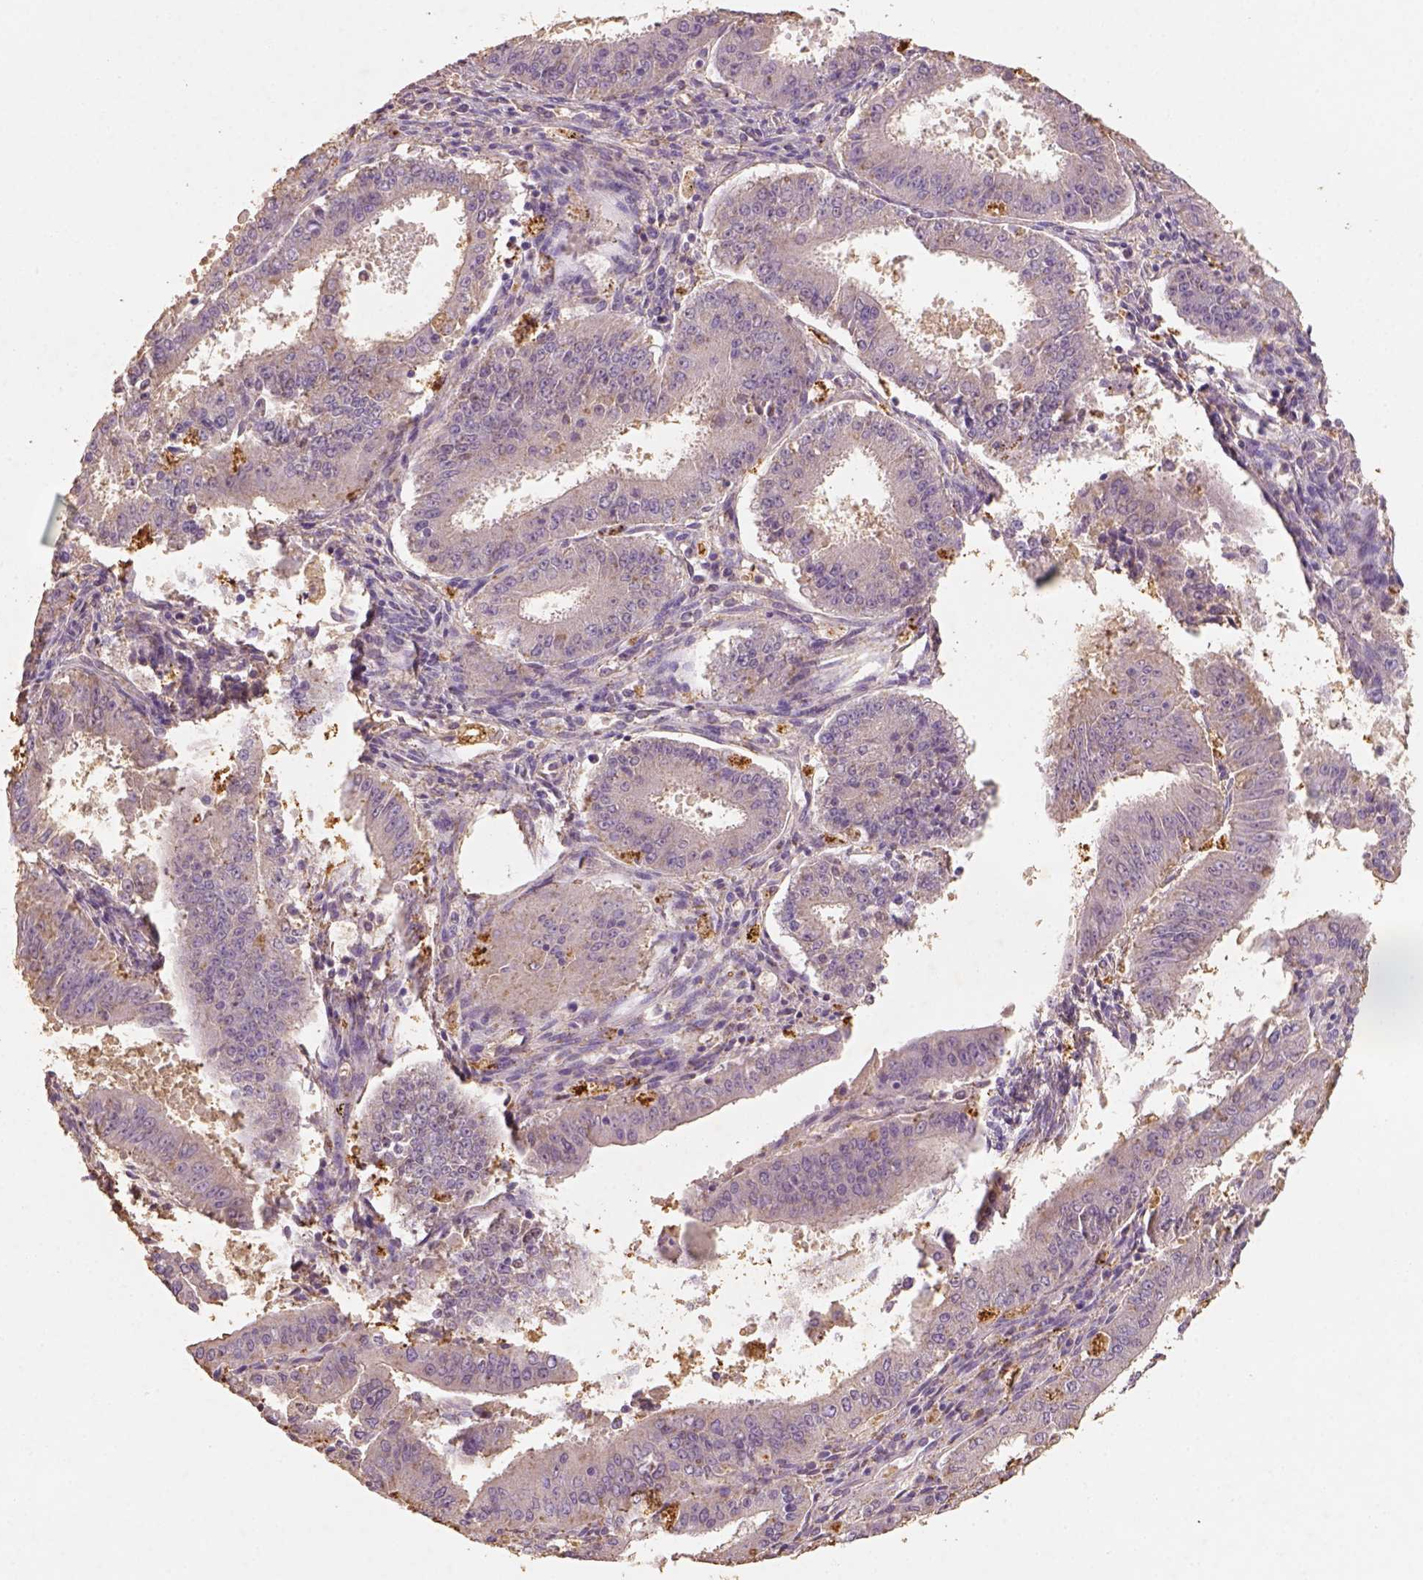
{"staining": {"intensity": "negative", "quantity": "none", "location": "none"}, "tissue": "ovarian cancer", "cell_type": "Tumor cells", "image_type": "cancer", "snomed": [{"axis": "morphology", "description": "Carcinoma, endometroid"}, {"axis": "topography", "description": "Ovary"}], "caption": "Tumor cells show no significant expression in ovarian cancer (endometroid carcinoma).", "gene": "AP2B1", "patient": {"sex": "female", "age": 42}}